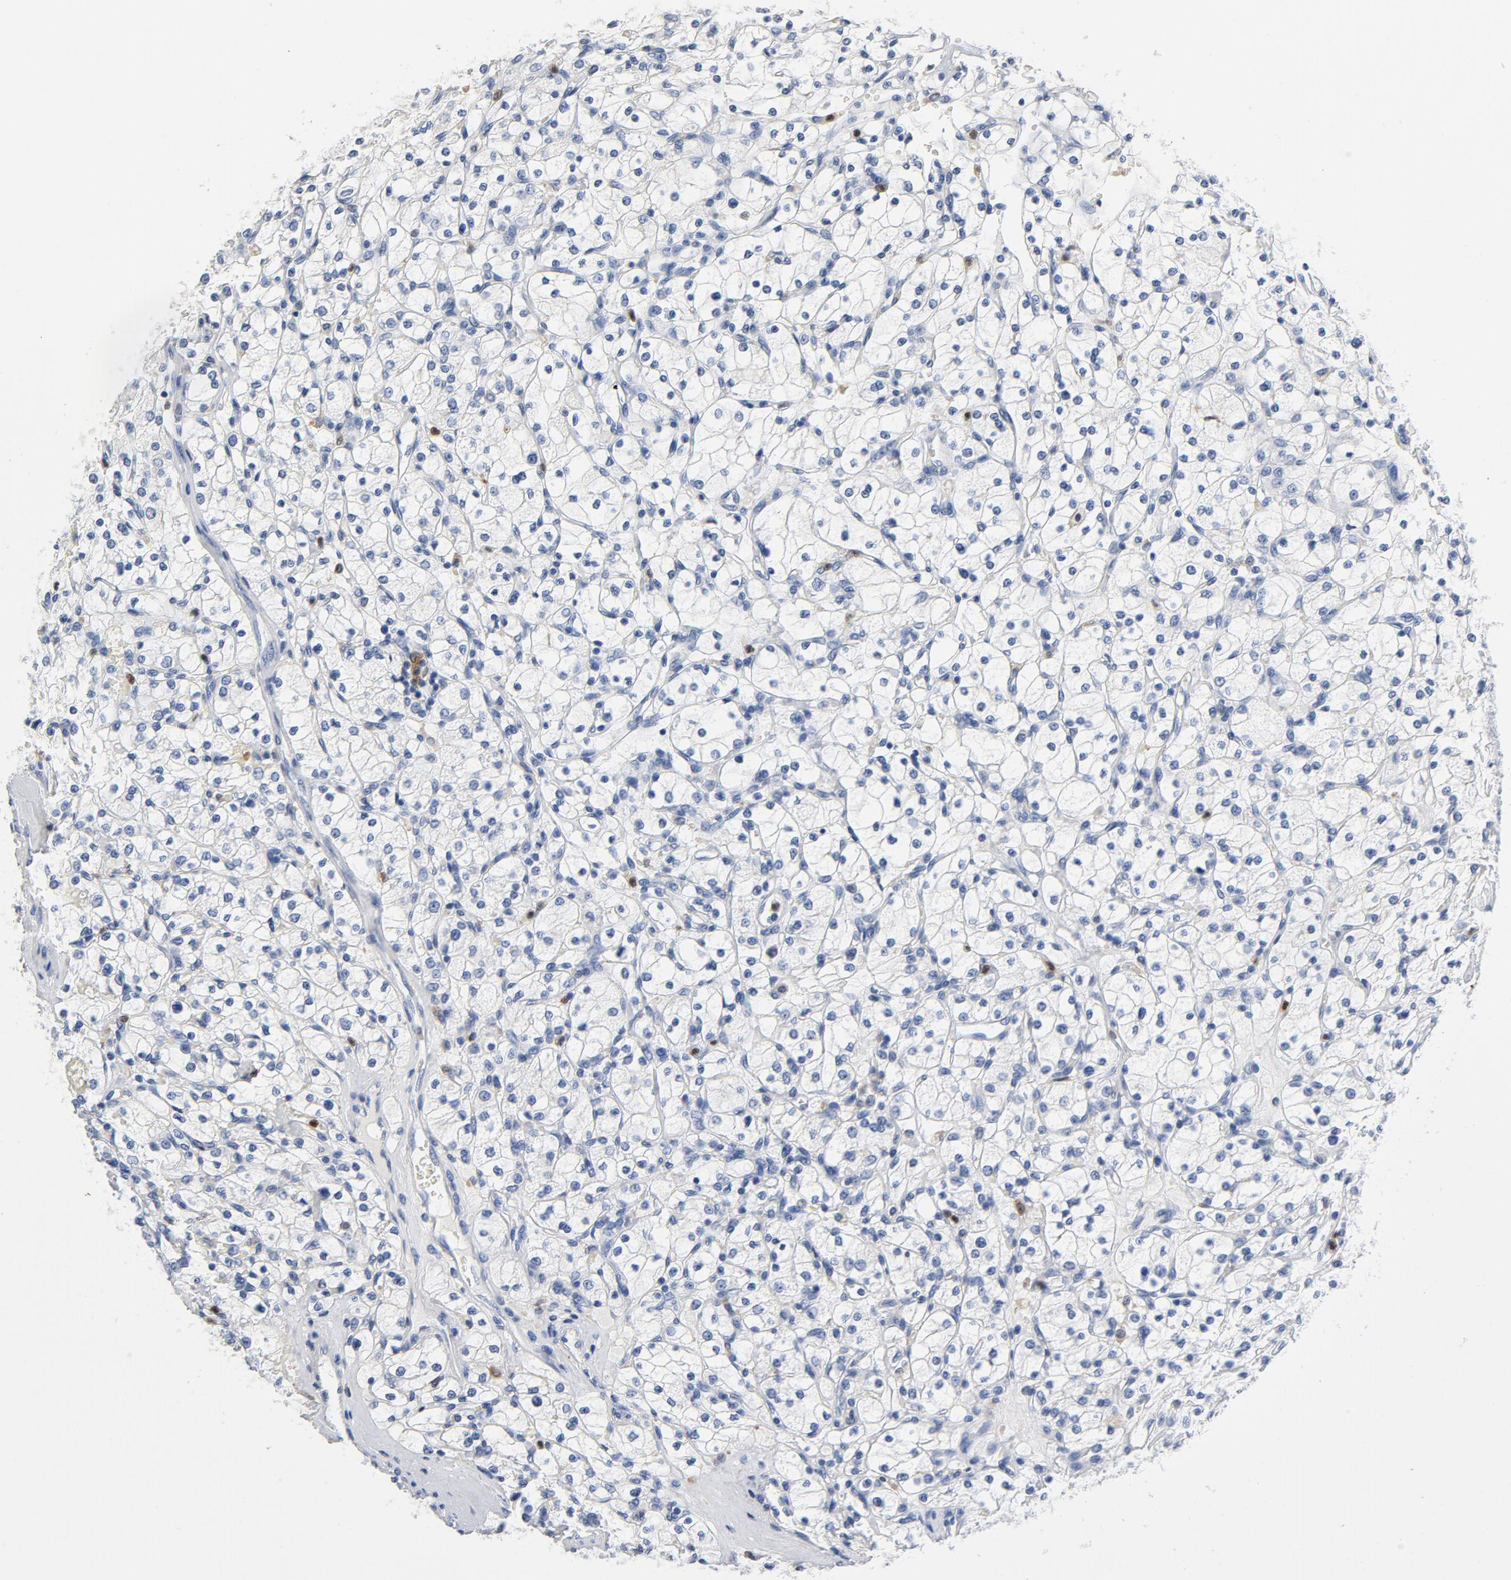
{"staining": {"intensity": "negative", "quantity": "none", "location": "none"}, "tissue": "renal cancer", "cell_type": "Tumor cells", "image_type": "cancer", "snomed": [{"axis": "morphology", "description": "Adenocarcinoma, NOS"}, {"axis": "topography", "description": "Kidney"}], "caption": "Photomicrograph shows no protein expression in tumor cells of renal cancer tissue.", "gene": "NCF1", "patient": {"sex": "female", "age": 83}}